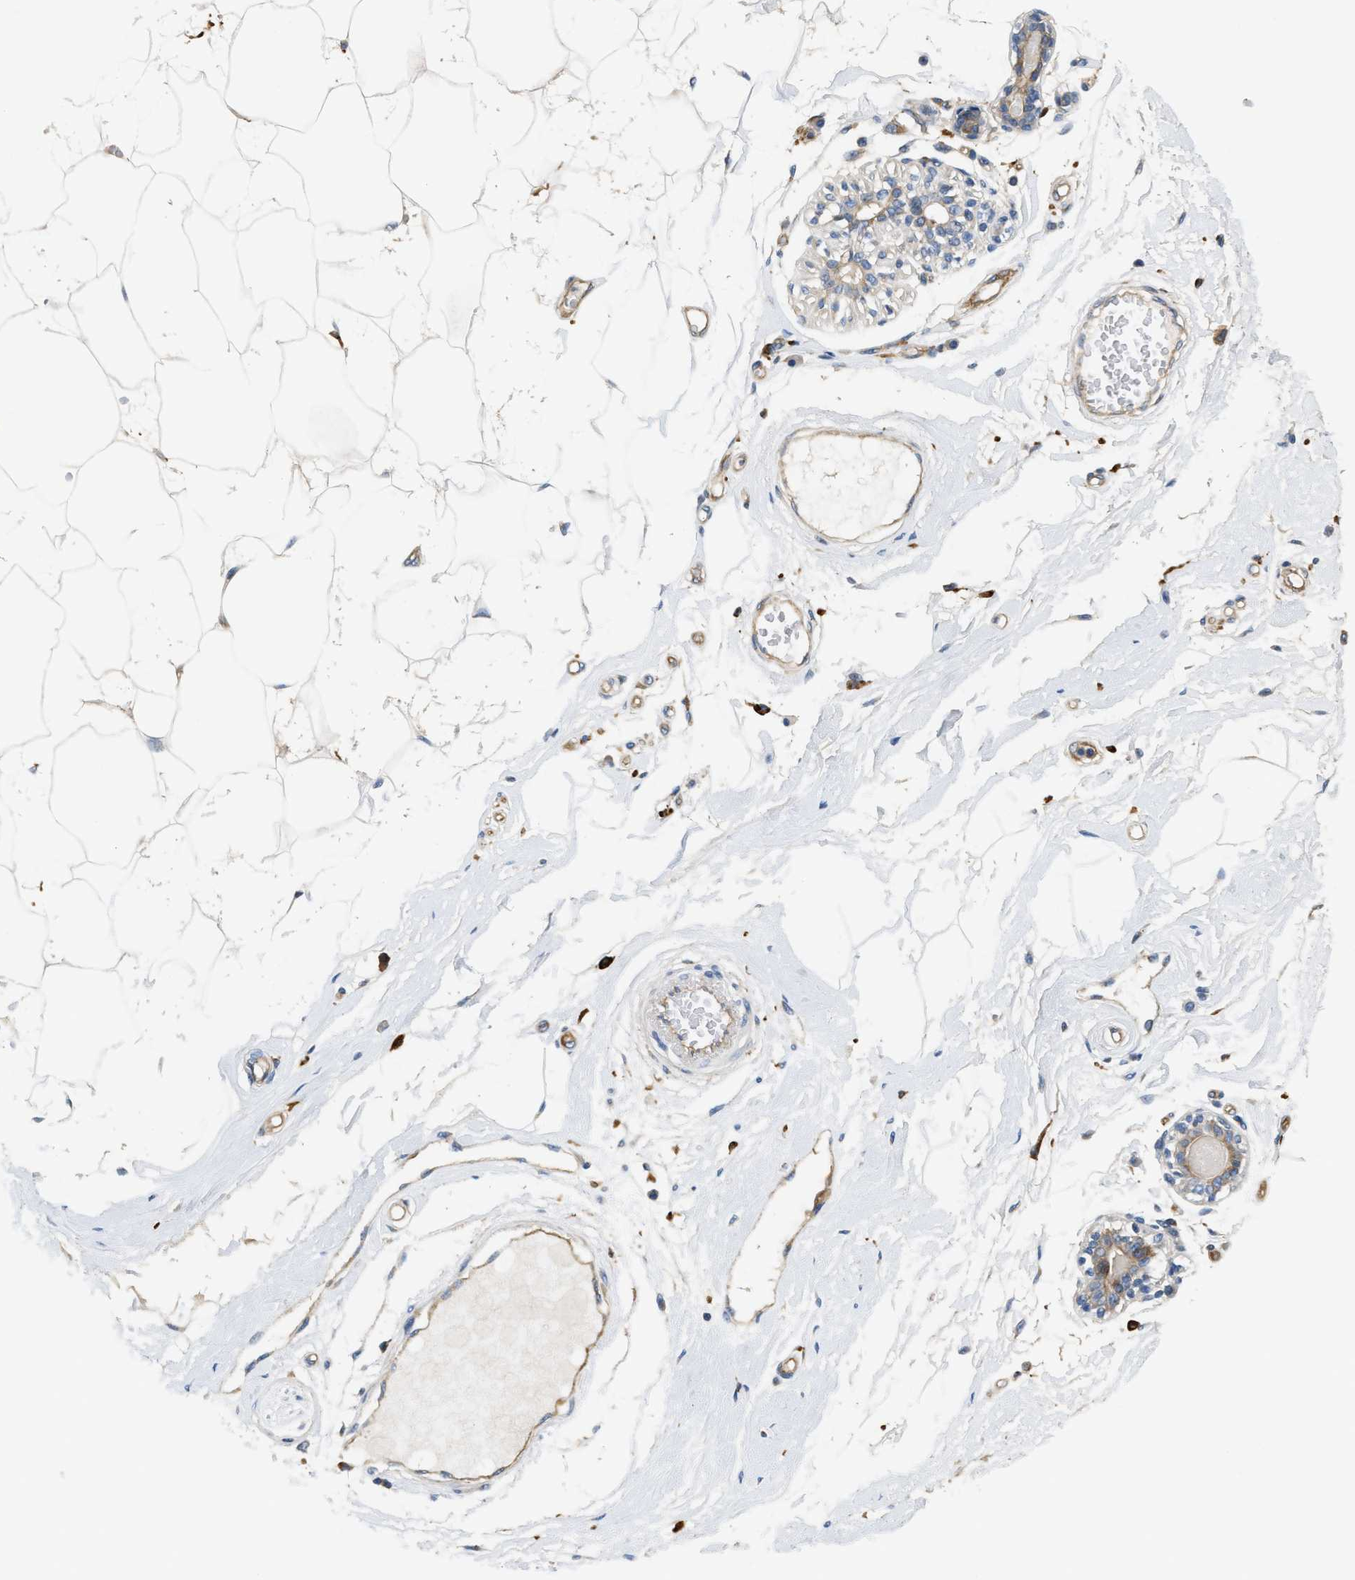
{"staining": {"intensity": "negative", "quantity": "none", "location": "none"}, "tissue": "breast", "cell_type": "Adipocytes", "image_type": "normal", "snomed": [{"axis": "morphology", "description": "Normal tissue, NOS"}, {"axis": "morphology", "description": "Lobular carcinoma"}, {"axis": "topography", "description": "Breast"}], "caption": "IHC photomicrograph of normal human breast stained for a protein (brown), which exhibits no positivity in adipocytes.", "gene": "NSUN7", "patient": {"sex": "female", "age": 59}}